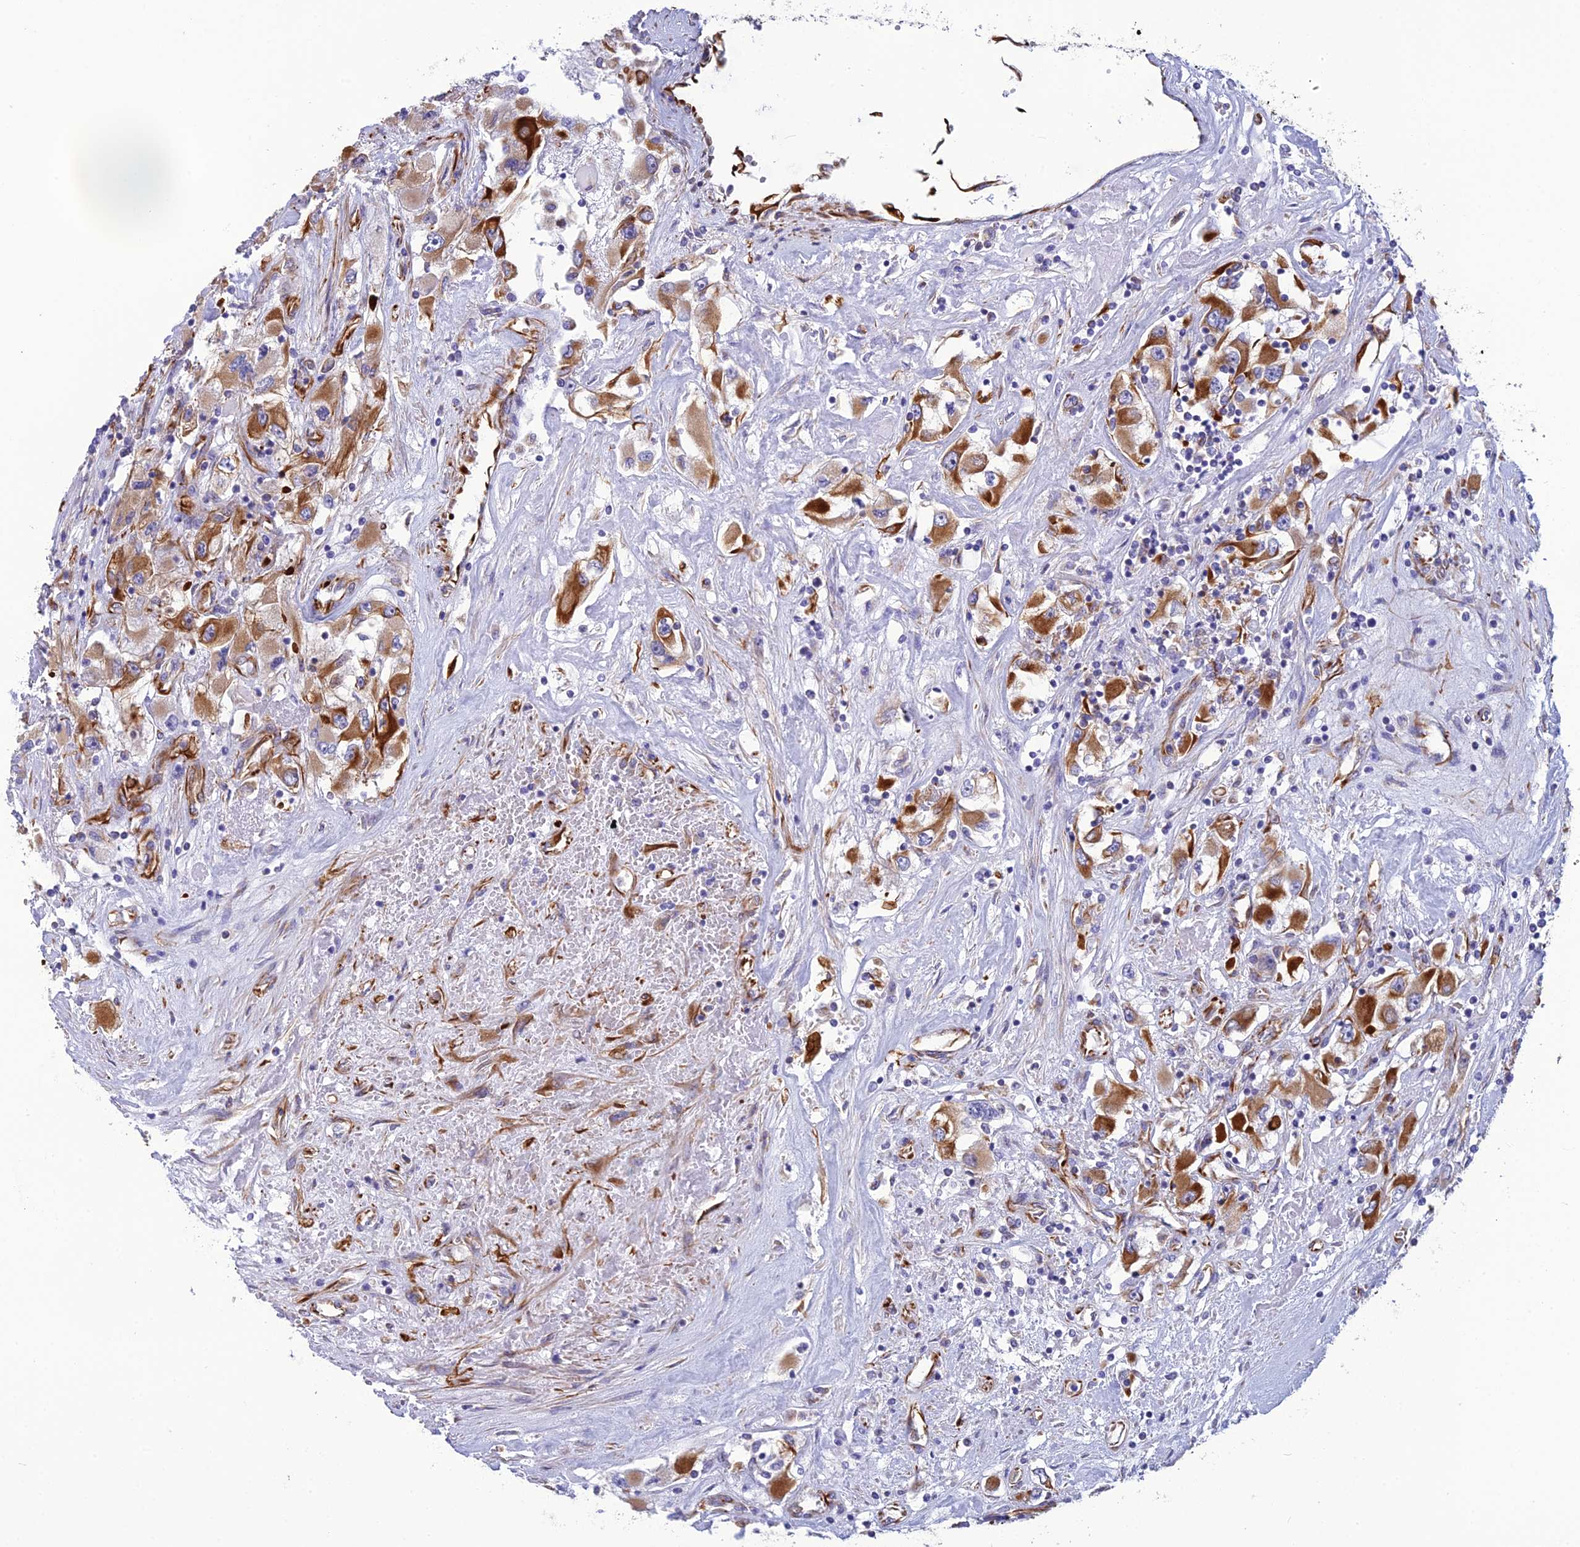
{"staining": {"intensity": "strong", "quantity": ">75%", "location": "cytoplasmic/membranous"}, "tissue": "renal cancer", "cell_type": "Tumor cells", "image_type": "cancer", "snomed": [{"axis": "morphology", "description": "Adenocarcinoma, NOS"}, {"axis": "topography", "description": "Kidney"}], "caption": "Adenocarcinoma (renal) stained with immunohistochemistry exhibits strong cytoplasmic/membranous staining in approximately >75% of tumor cells.", "gene": "FBXL20", "patient": {"sex": "female", "age": 52}}